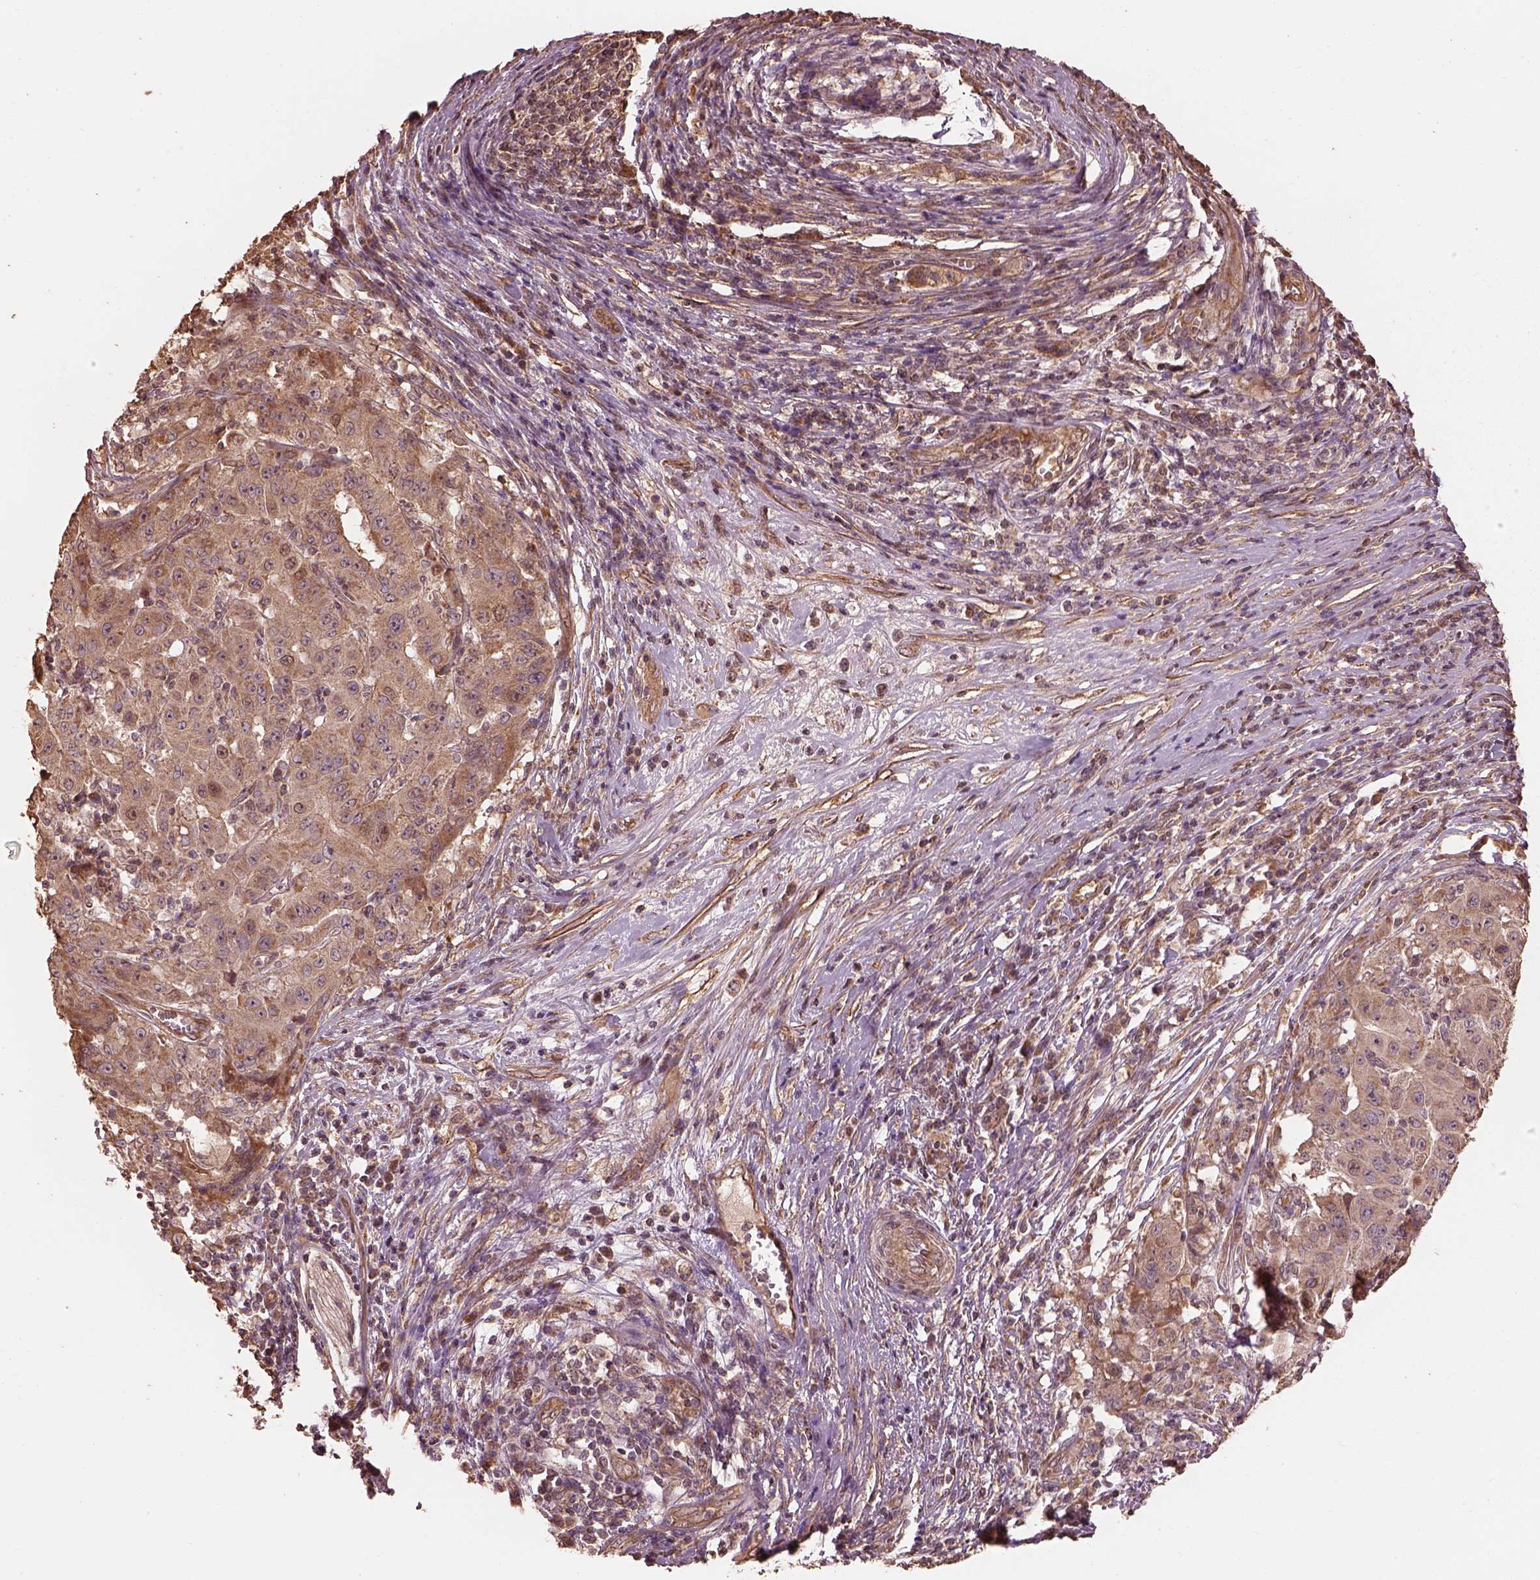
{"staining": {"intensity": "moderate", "quantity": ">75%", "location": "cytoplasmic/membranous"}, "tissue": "pancreatic cancer", "cell_type": "Tumor cells", "image_type": "cancer", "snomed": [{"axis": "morphology", "description": "Adenocarcinoma, NOS"}, {"axis": "topography", "description": "Pancreas"}], "caption": "Pancreatic cancer (adenocarcinoma) stained with DAB (3,3'-diaminobenzidine) immunohistochemistry (IHC) reveals medium levels of moderate cytoplasmic/membranous expression in approximately >75% of tumor cells.", "gene": "METTL4", "patient": {"sex": "male", "age": 63}}